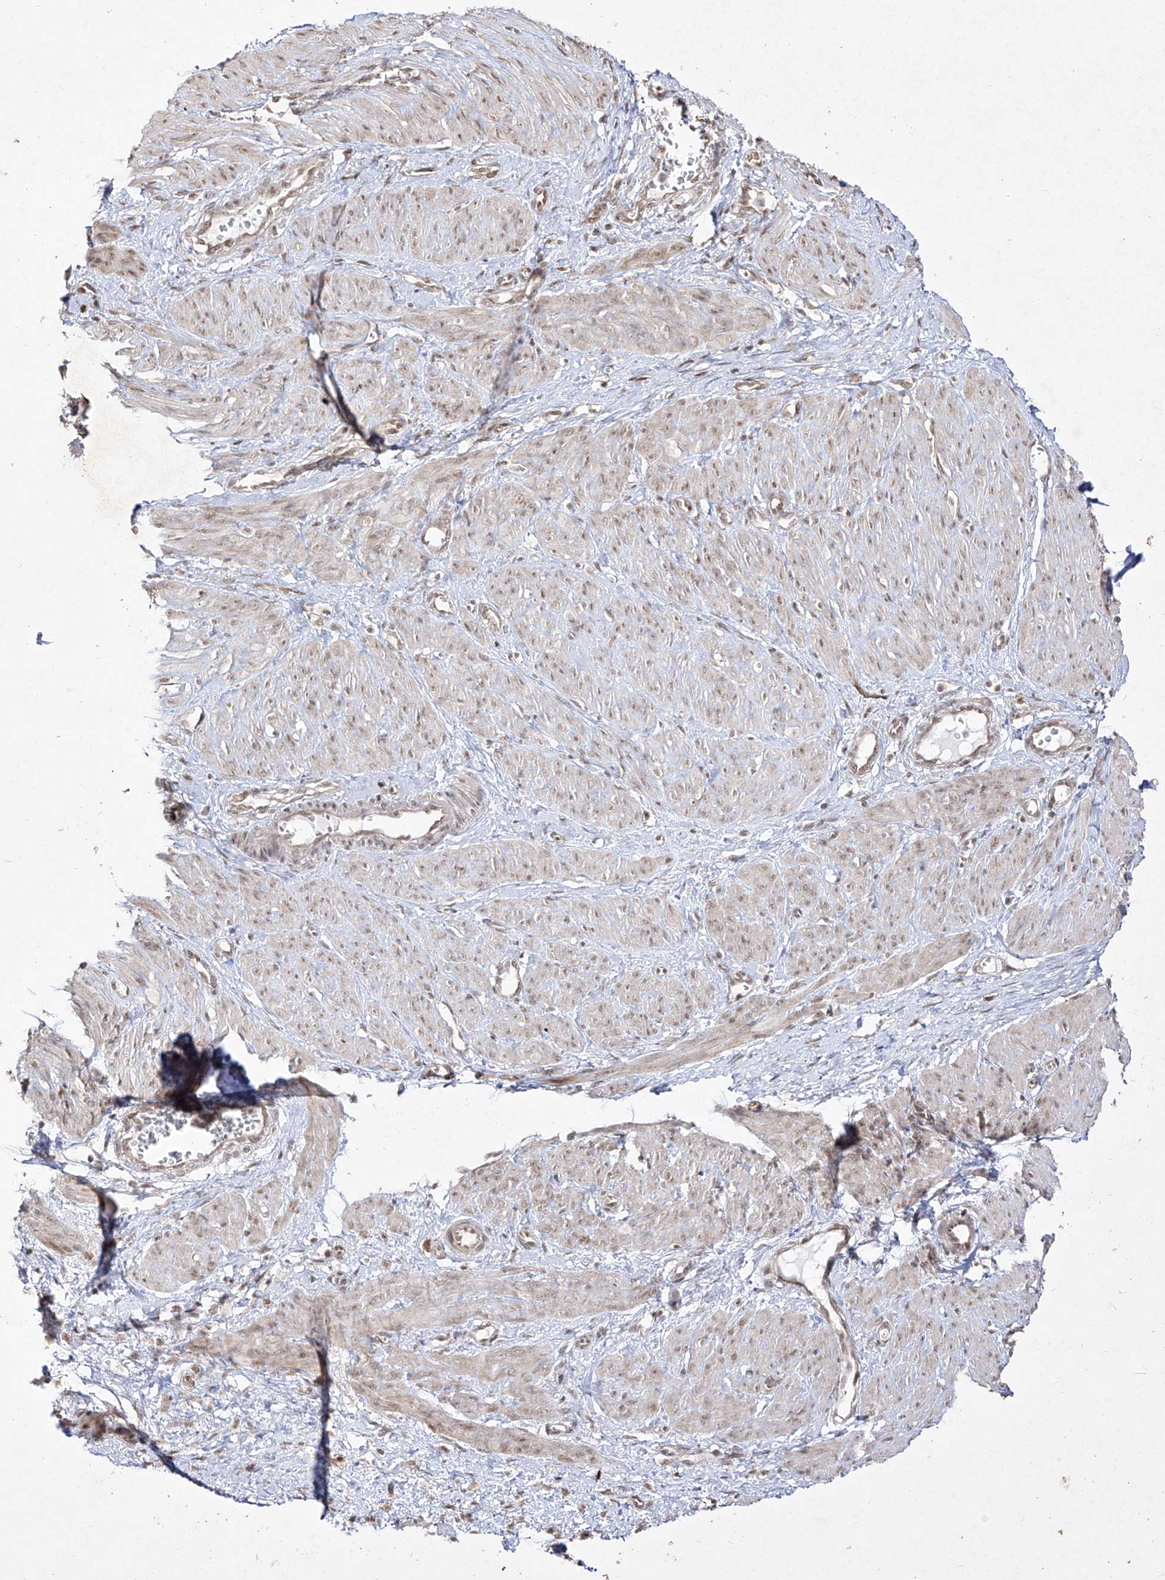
{"staining": {"intensity": "moderate", "quantity": "<25%", "location": "cytoplasmic/membranous,nuclear"}, "tissue": "smooth muscle", "cell_type": "Smooth muscle cells", "image_type": "normal", "snomed": [{"axis": "morphology", "description": "Normal tissue, NOS"}, {"axis": "topography", "description": "Endometrium"}], "caption": "A brown stain labels moderate cytoplasmic/membranous,nuclear staining of a protein in smooth muscle cells of unremarkable human smooth muscle. (DAB IHC with brightfield microscopy, high magnification).", "gene": "SNRNP27", "patient": {"sex": "female", "age": 33}}